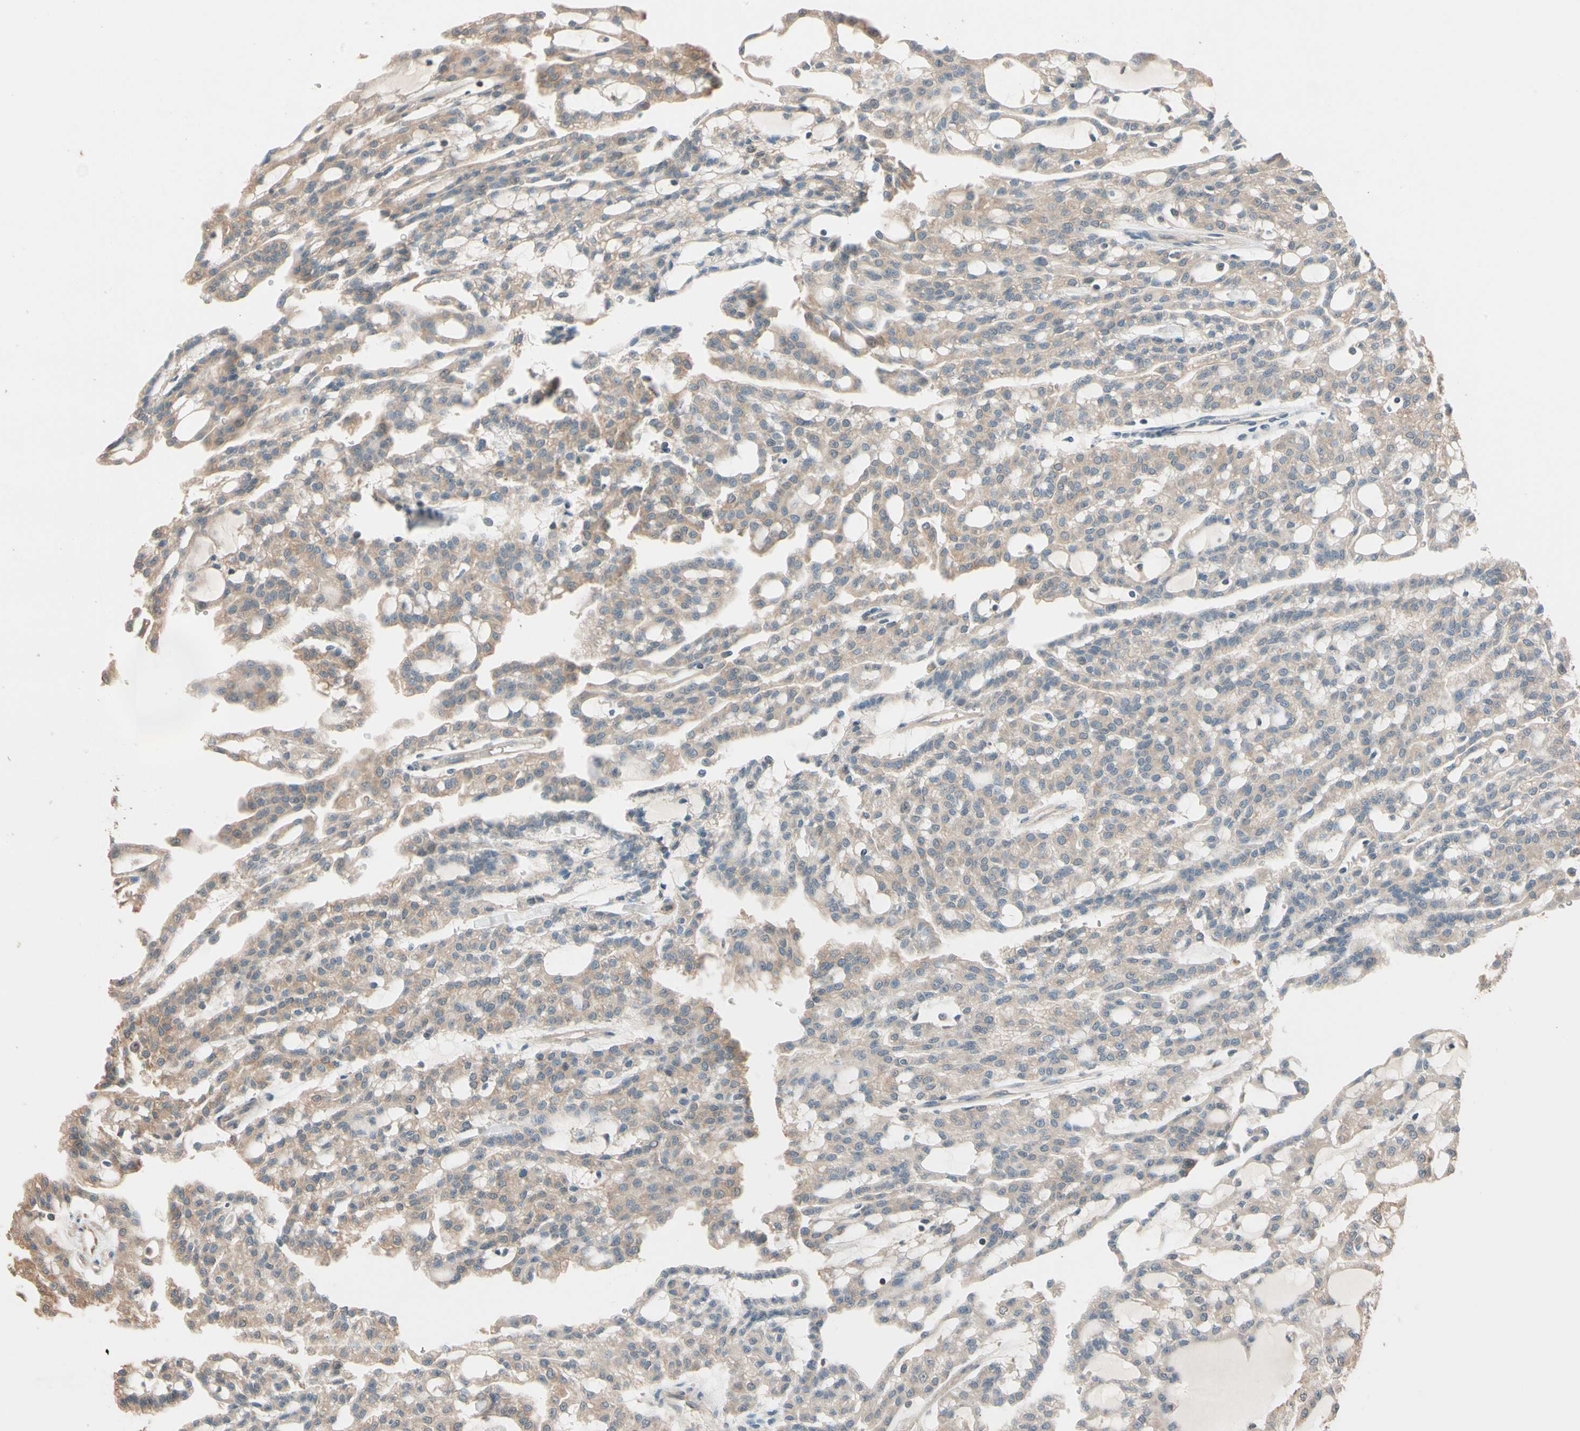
{"staining": {"intensity": "weak", "quantity": ">75%", "location": "cytoplasmic/membranous"}, "tissue": "renal cancer", "cell_type": "Tumor cells", "image_type": "cancer", "snomed": [{"axis": "morphology", "description": "Adenocarcinoma, NOS"}, {"axis": "topography", "description": "Kidney"}], "caption": "A brown stain shows weak cytoplasmic/membranous expression of a protein in human renal cancer (adenocarcinoma) tumor cells. (DAB IHC with brightfield microscopy, high magnification).", "gene": "MAP3K7", "patient": {"sex": "male", "age": 63}}